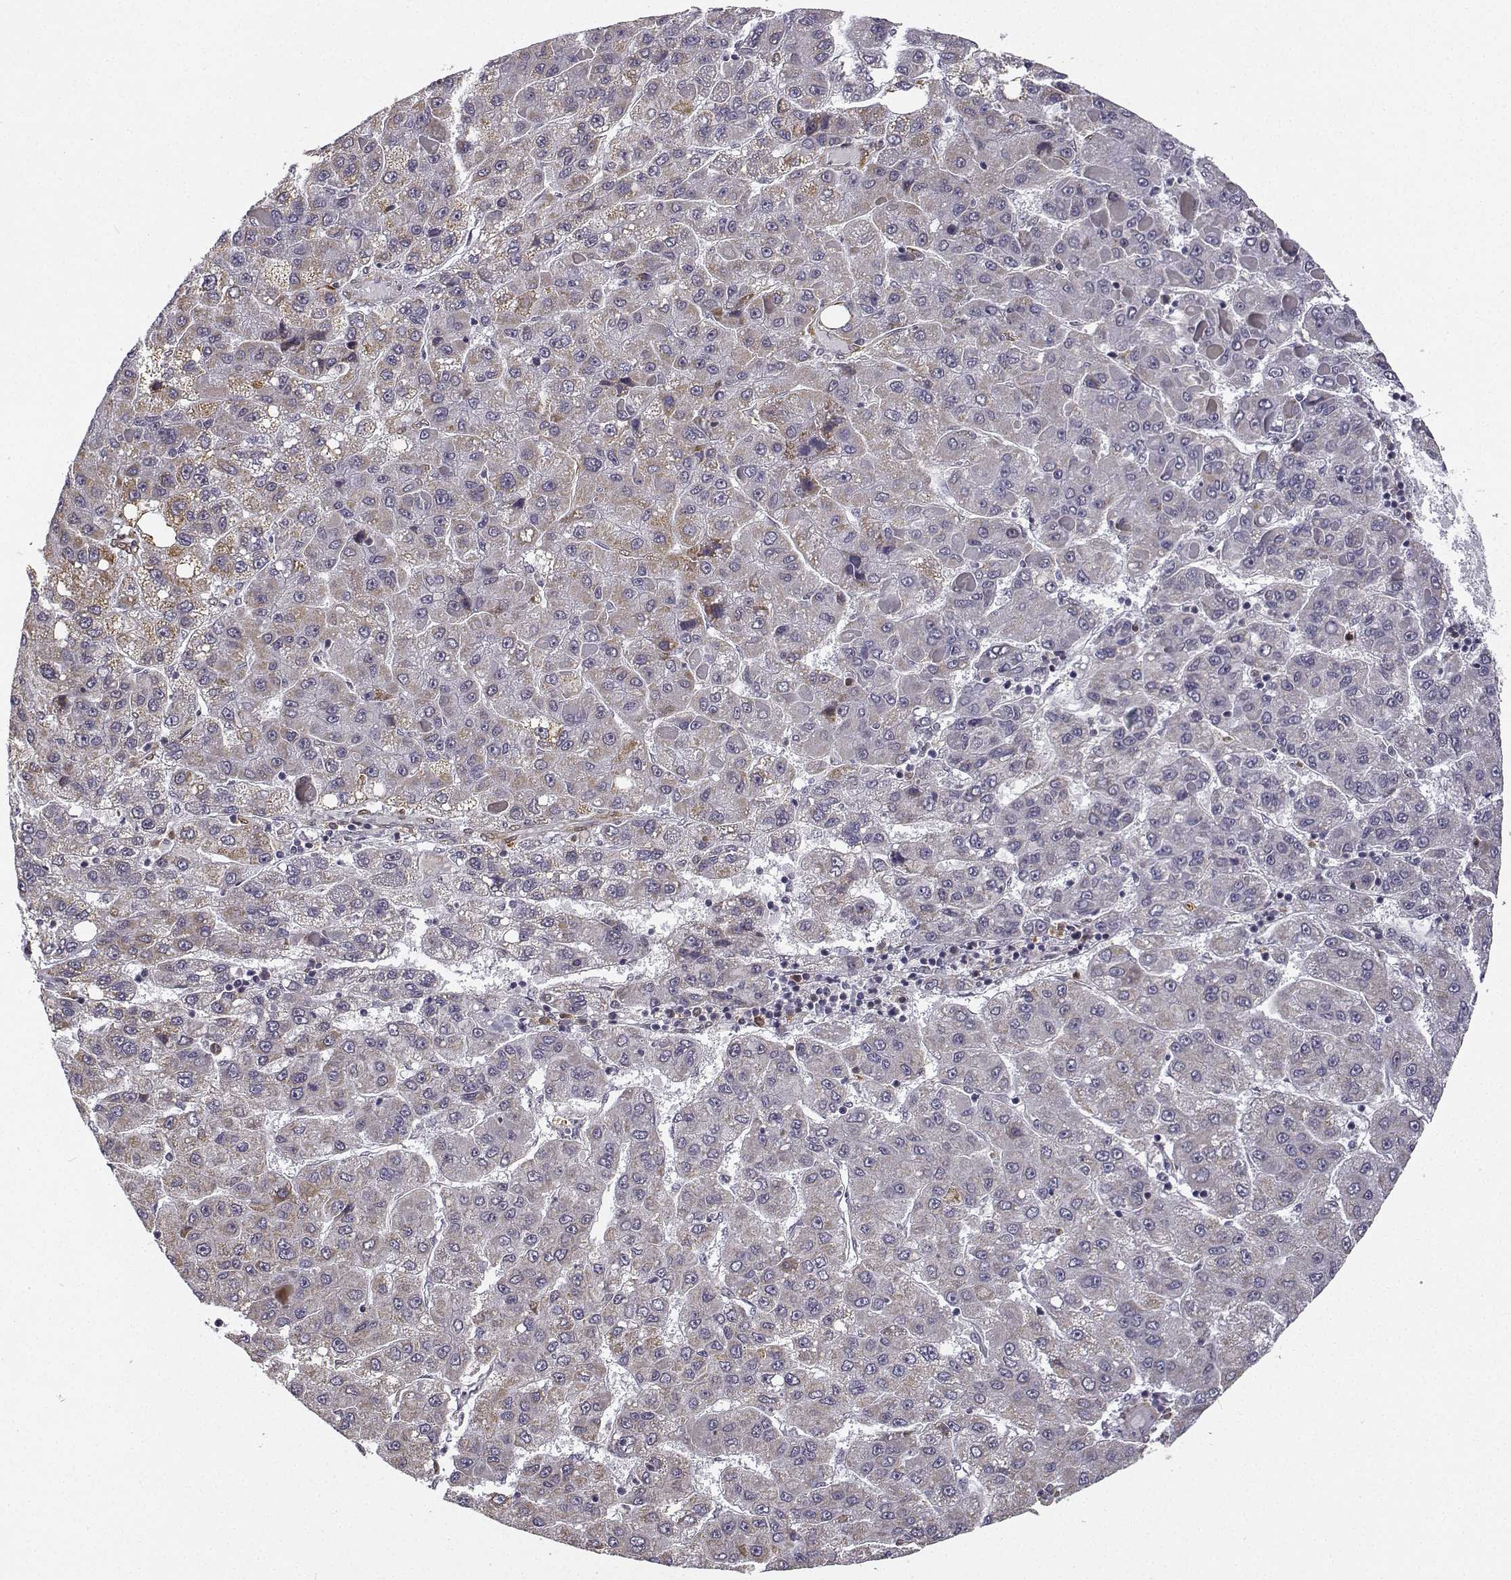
{"staining": {"intensity": "weak", "quantity": "<25%", "location": "cytoplasmic/membranous"}, "tissue": "liver cancer", "cell_type": "Tumor cells", "image_type": "cancer", "snomed": [{"axis": "morphology", "description": "Carcinoma, Hepatocellular, NOS"}, {"axis": "topography", "description": "Liver"}], "caption": "This is a image of immunohistochemistry (IHC) staining of hepatocellular carcinoma (liver), which shows no positivity in tumor cells.", "gene": "PHGDH", "patient": {"sex": "female", "age": 82}}